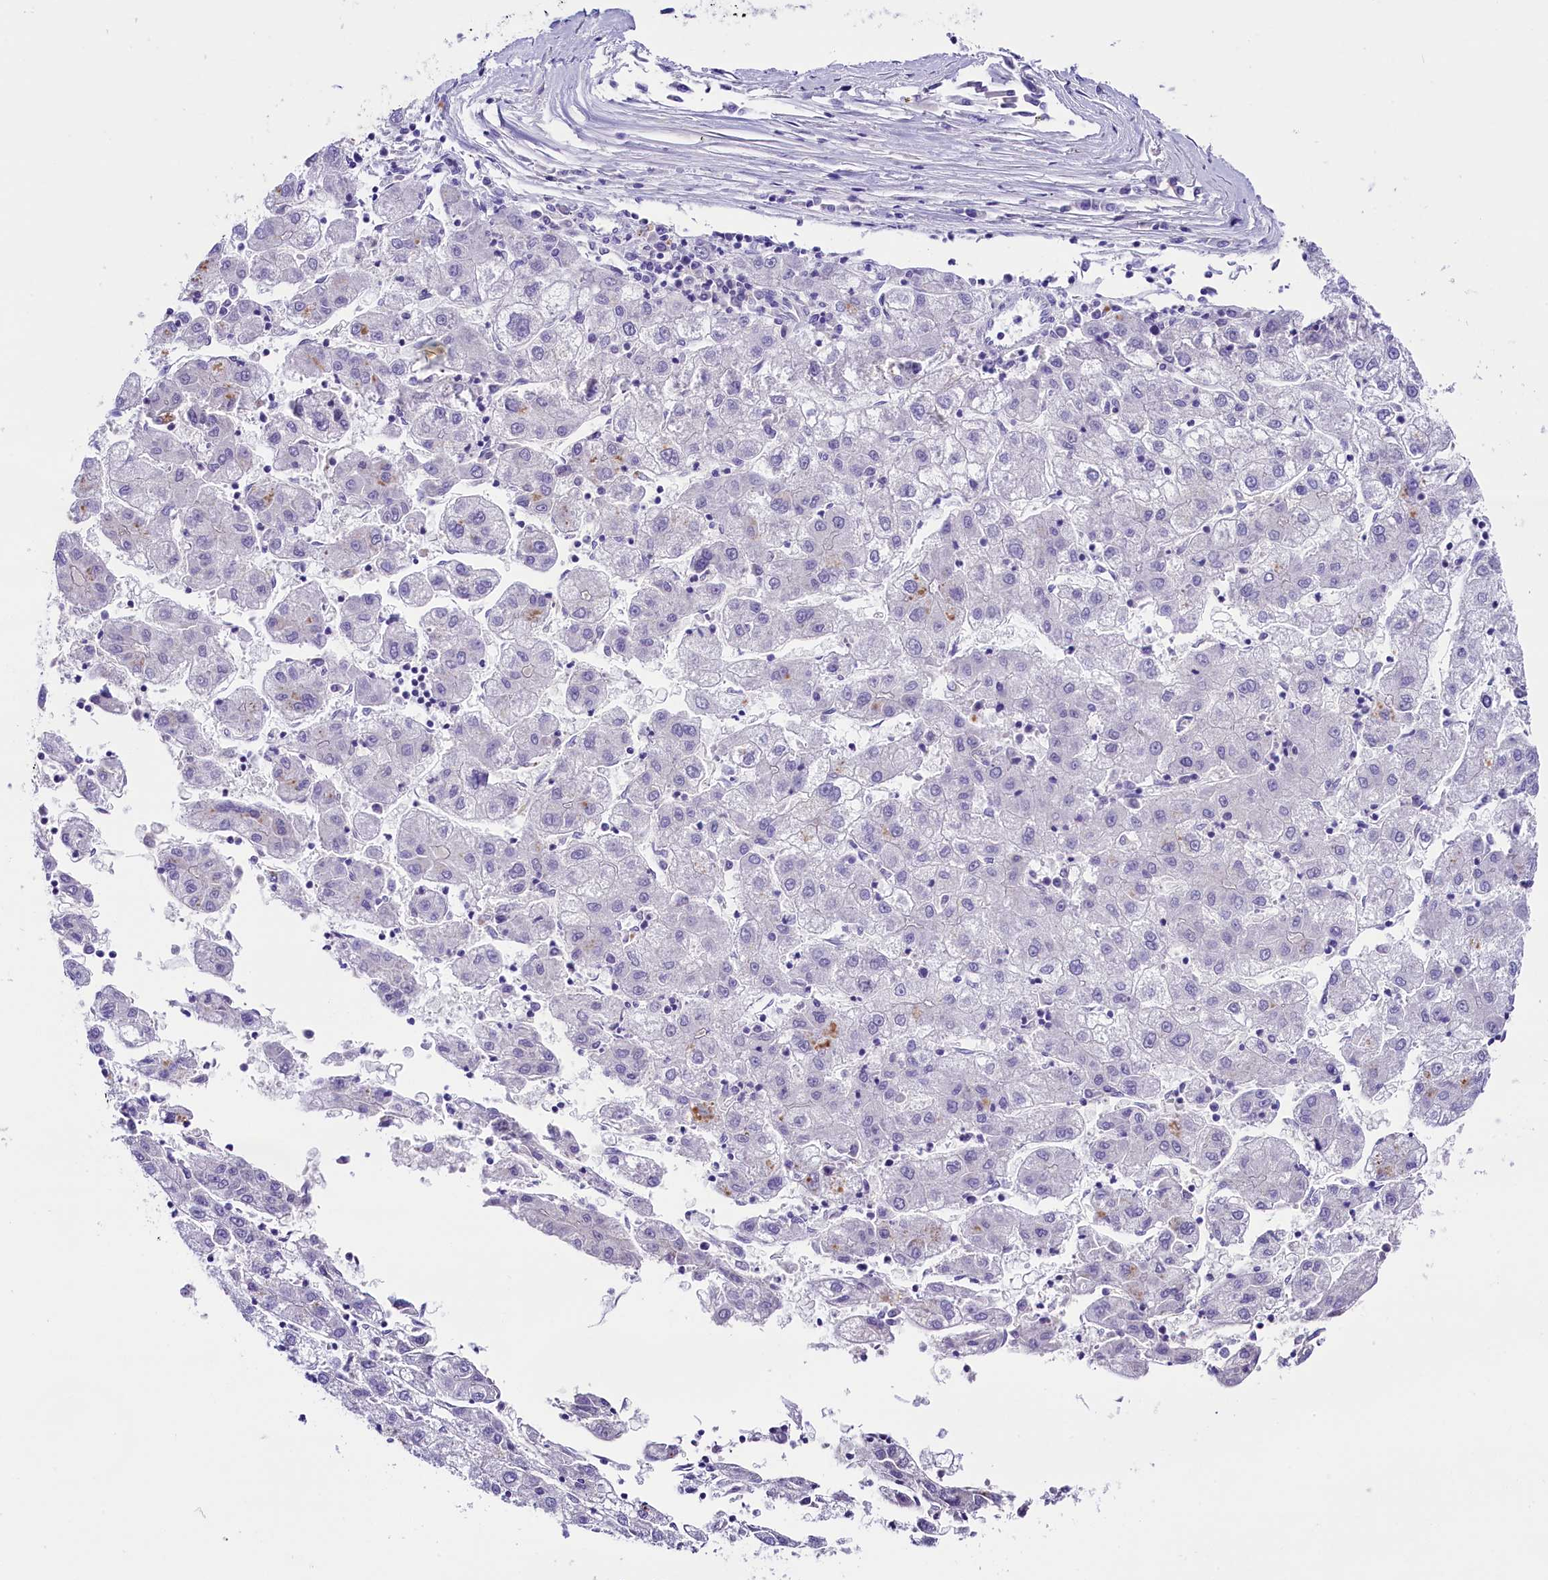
{"staining": {"intensity": "negative", "quantity": "none", "location": "none"}, "tissue": "liver cancer", "cell_type": "Tumor cells", "image_type": "cancer", "snomed": [{"axis": "morphology", "description": "Carcinoma, Hepatocellular, NOS"}, {"axis": "topography", "description": "Liver"}], "caption": "Immunohistochemistry (IHC) histopathology image of neoplastic tissue: human liver hepatocellular carcinoma stained with DAB (3,3'-diaminobenzidine) shows no significant protein staining in tumor cells.", "gene": "SKIDA1", "patient": {"sex": "male", "age": 72}}